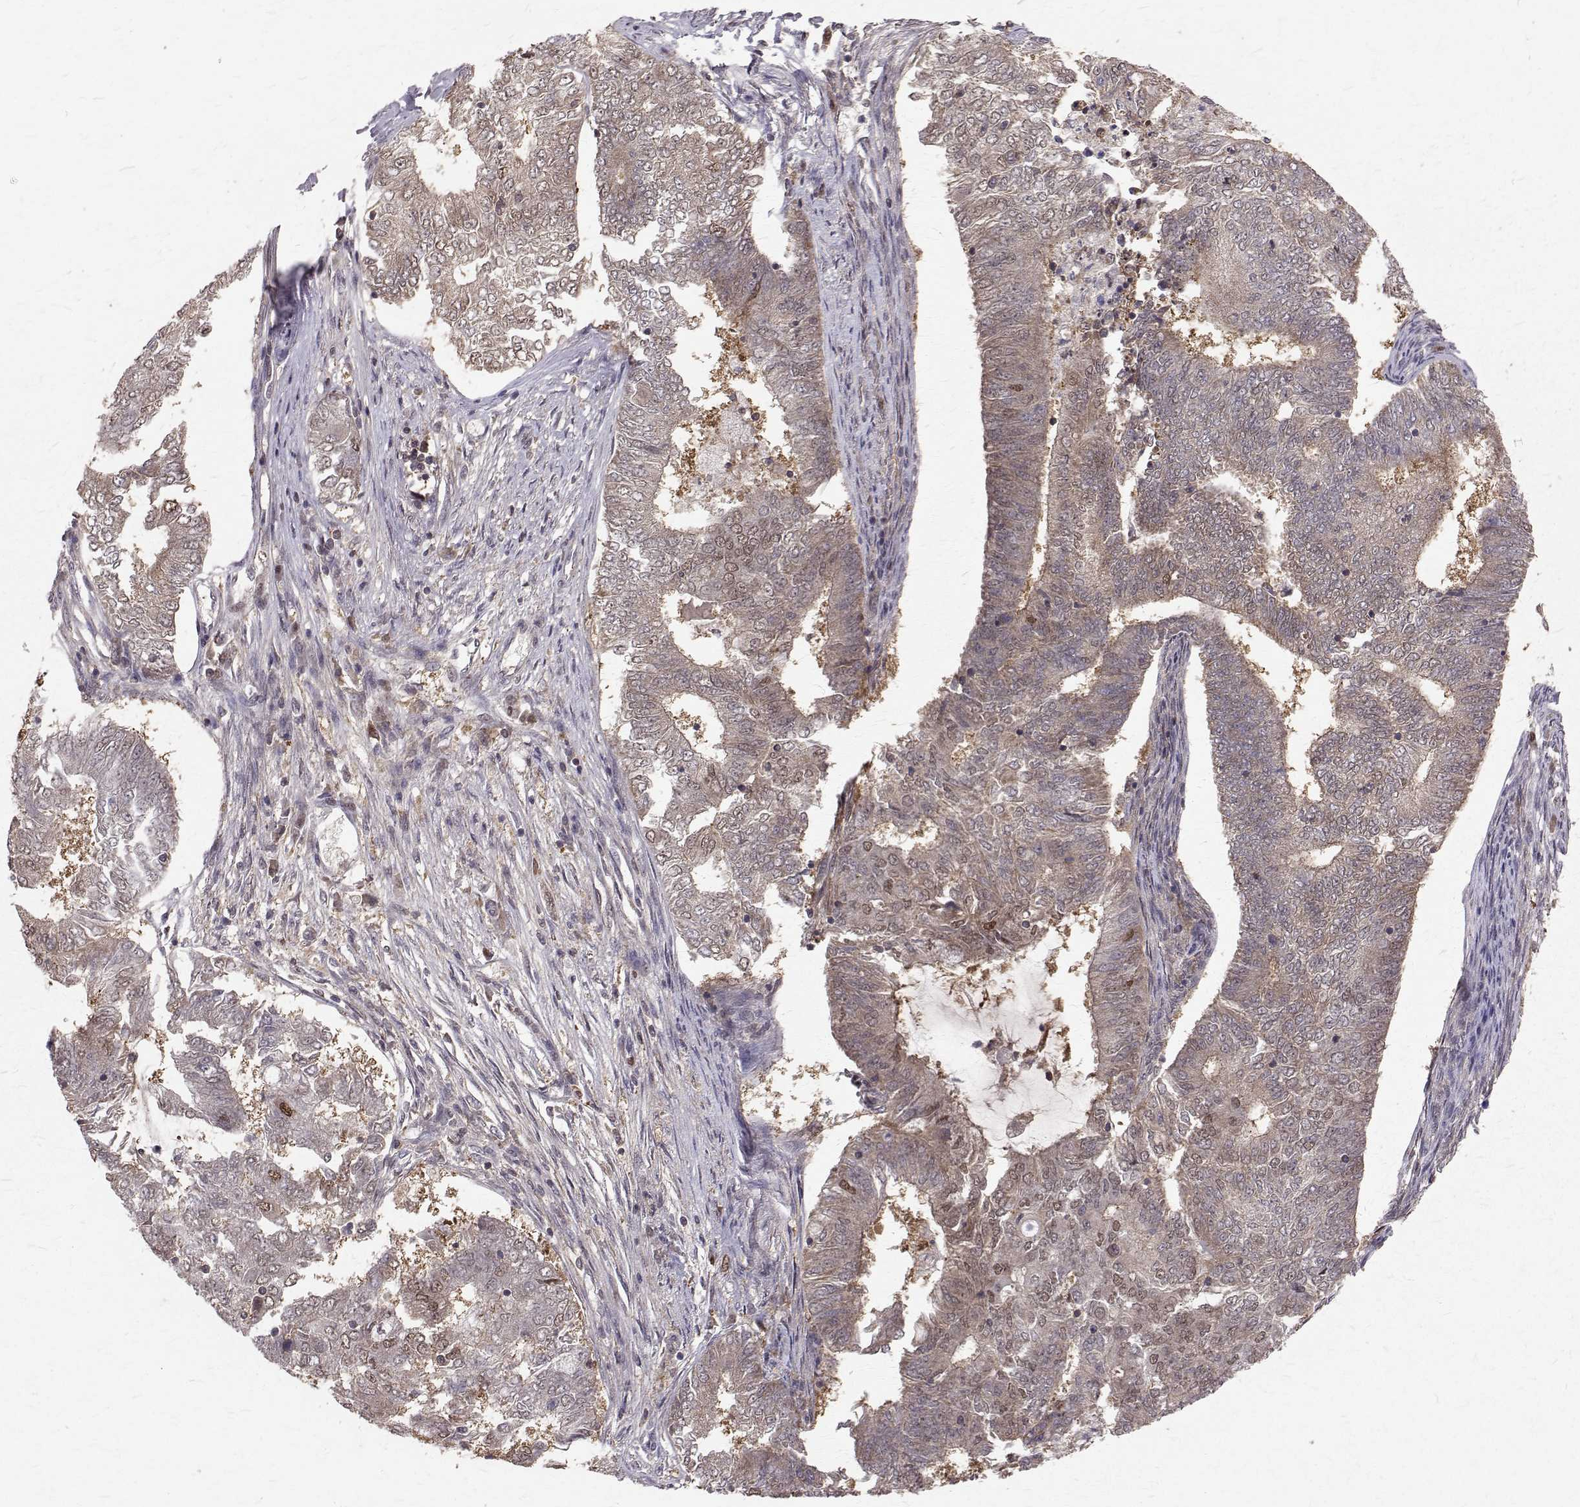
{"staining": {"intensity": "weak", "quantity": ">75%", "location": "cytoplasmic/membranous,nuclear"}, "tissue": "endometrial cancer", "cell_type": "Tumor cells", "image_type": "cancer", "snomed": [{"axis": "morphology", "description": "Adenocarcinoma, NOS"}, {"axis": "topography", "description": "Endometrium"}], "caption": "Endometrial cancer (adenocarcinoma) stained with a protein marker shows weak staining in tumor cells.", "gene": "NIF3L1", "patient": {"sex": "female", "age": 62}}